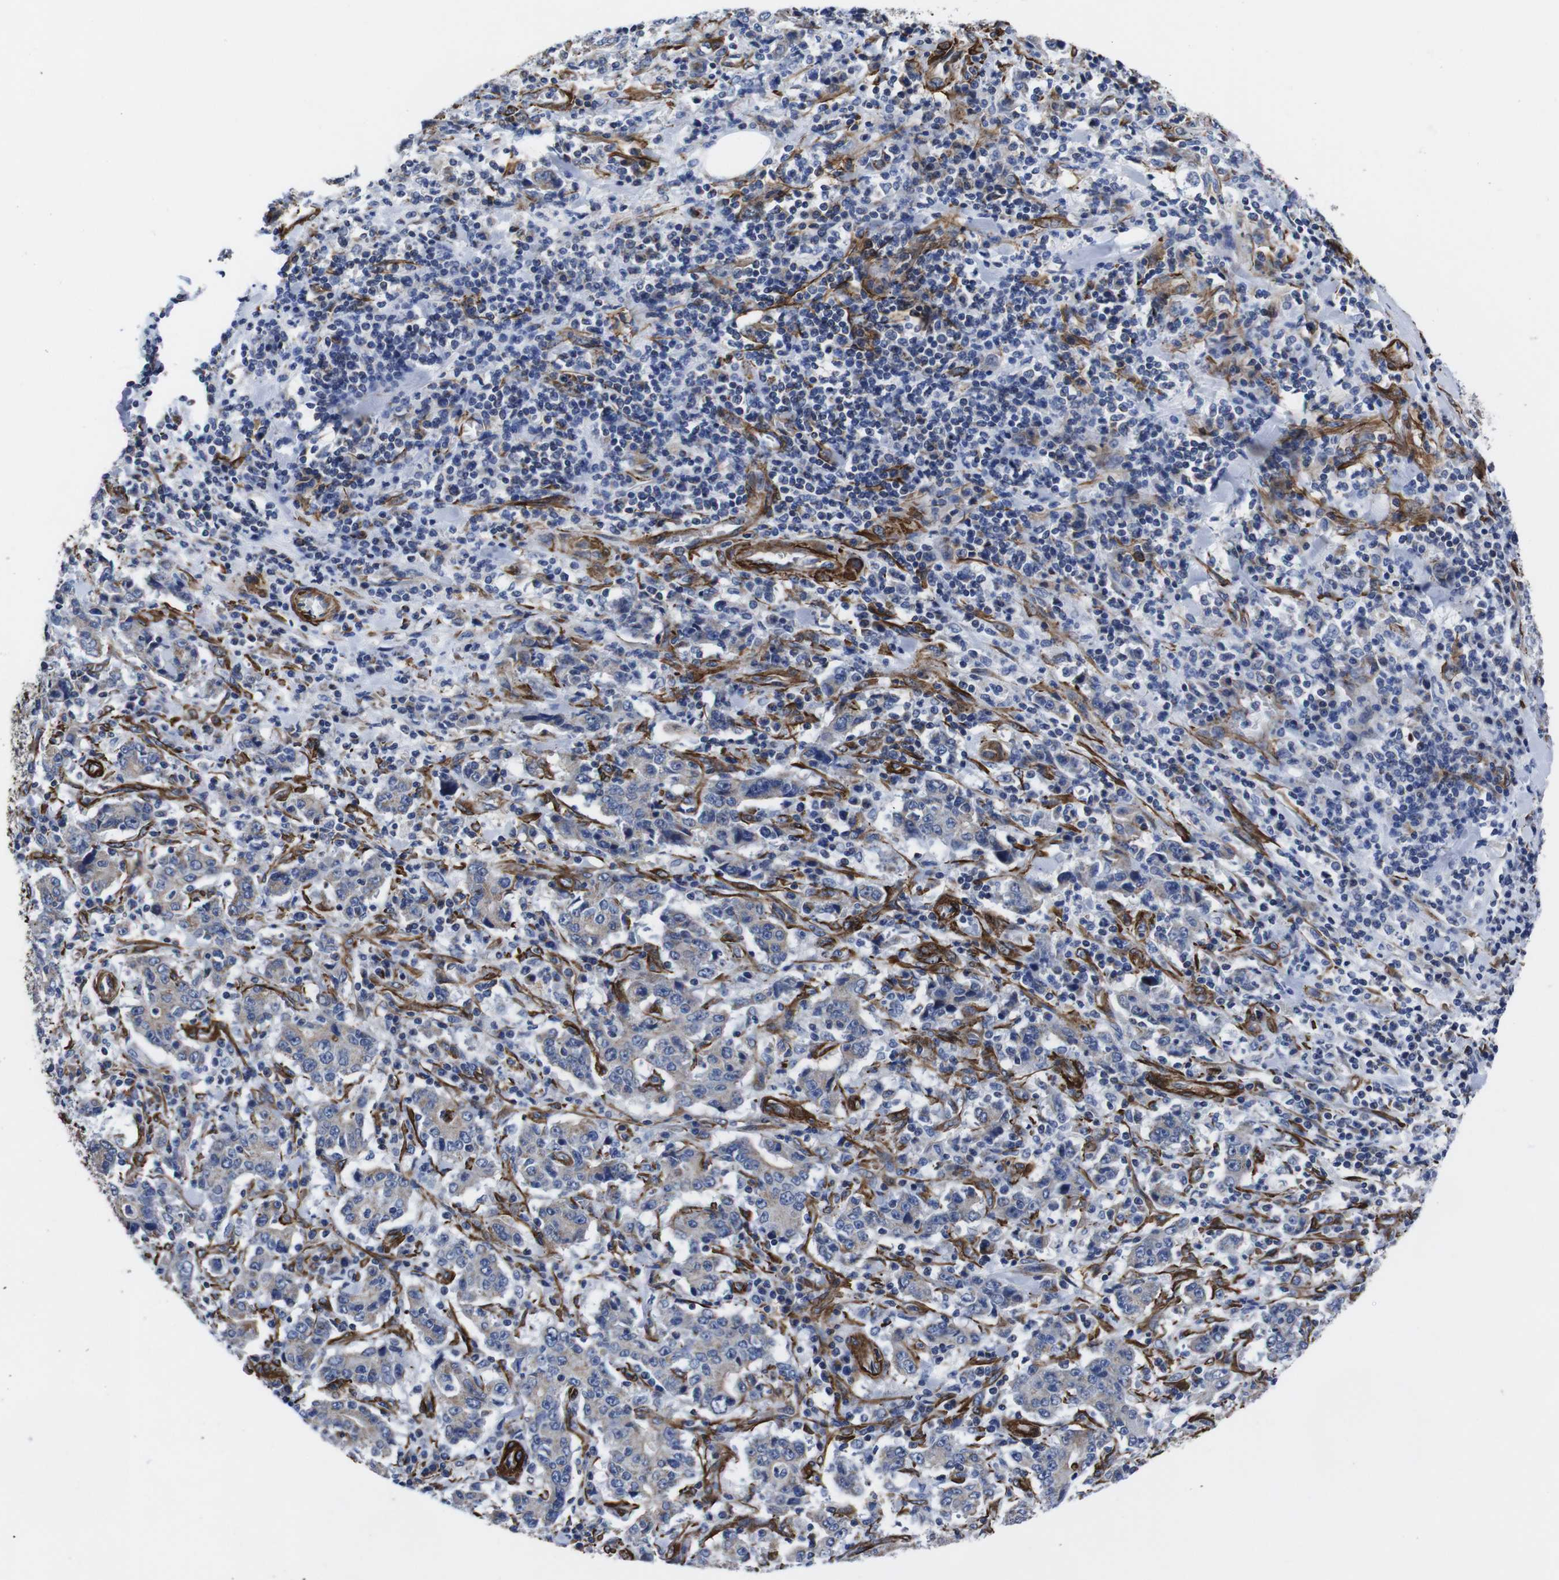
{"staining": {"intensity": "weak", "quantity": ">75%", "location": "cytoplasmic/membranous"}, "tissue": "stomach cancer", "cell_type": "Tumor cells", "image_type": "cancer", "snomed": [{"axis": "morphology", "description": "Normal tissue, NOS"}, {"axis": "morphology", "description": "Adenocarcinoma, NOS"}, {"axis": "topography", "description": "Stomach, upper"}, {"axis": "topography", "description": "Stomach"}], "caption": "Weak cytoplasmic/membranous expression for a protein is present in about >75% of tumor cells of stomach adenocarcinoma using immunohistochemistry (IHC).", "gene": "WNT10A", "patient": {"sex": "male", "age": 59}}